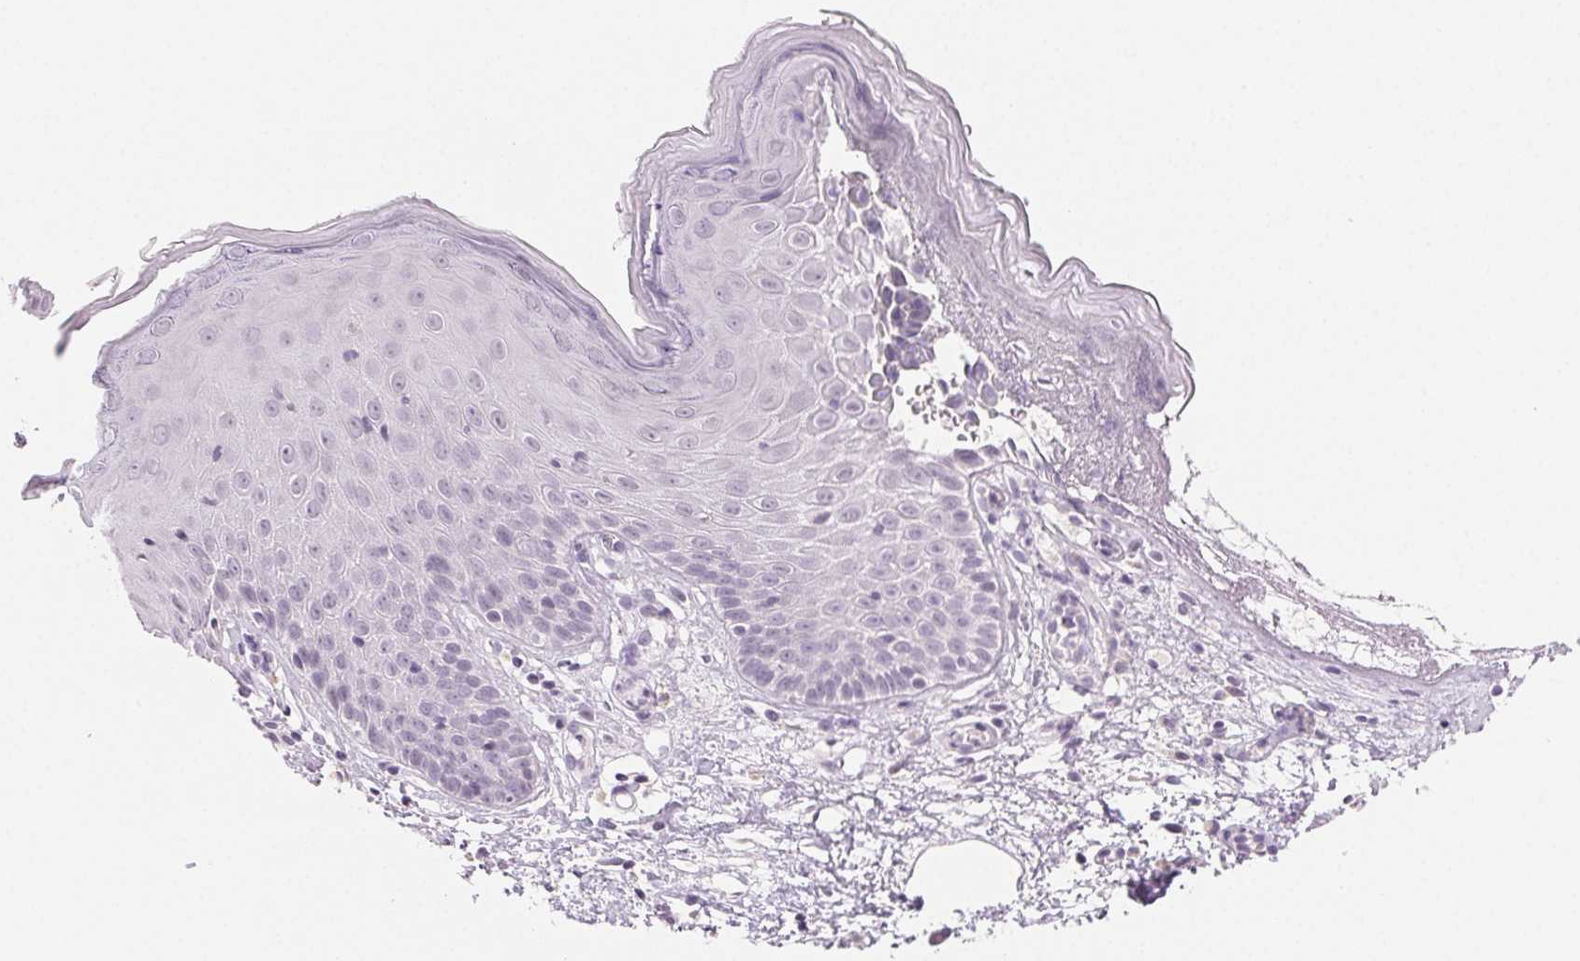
{"staining": {"intensity": "negative", "quantity": "none", "location": "none"}, "tissue": "skin", "cell_type": "Epidermal cells", "image_type": "normal", "snomed": [{"axis": "morphology", "description": "Normal tissue, NOS"}, {"axis": "topography", "description": "Vulva"}], "caption": "Micrograph shows no significant protein staining in epidermal cells of benign skin.", "gene": "BPIFB2", "patient": {"sex": "female", "age": 68}}